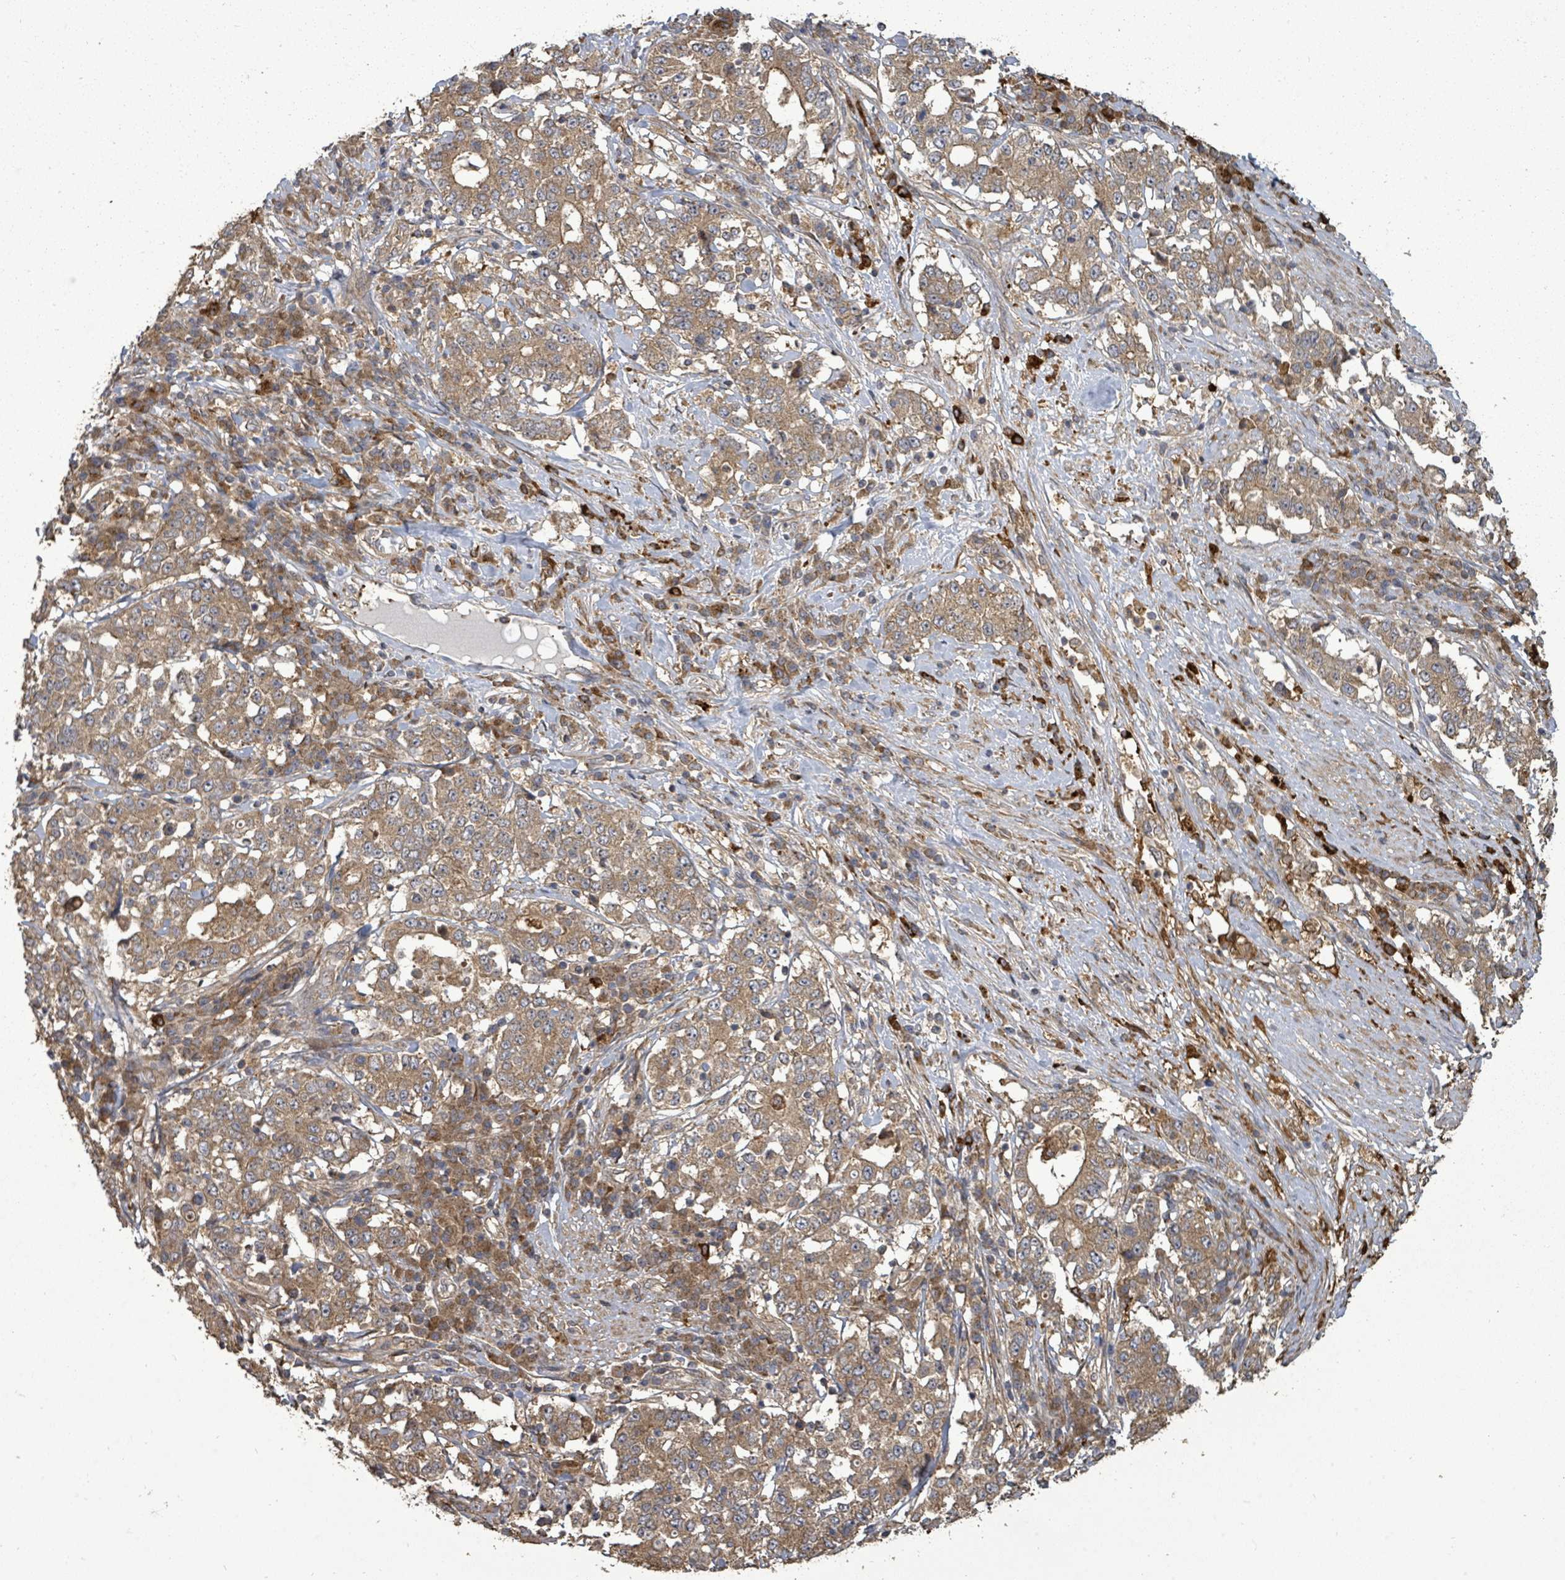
{"staining": {"intensity": "moderate", "quantity": ">75%", "location": "cytoplasmic/membranous"}, "tissue": "stomach cancer", "cell_type": "Tumor cells", "image_type": "cancer", "snomed": [{"axis": "morphology", "description": "Adenocarcinoma, NOS"}, {"axis": "topography", "description": "Stomach"}], "caption": "Immunohistochemistry (IHC) micrograph of human stomach cancer stained for a protein (brown), which demonstrates medium levels of moderate cytoplasmic/membranous expression in about >75% of tumor cells.", "gene": "EIF3C", "patient": {"sex": "male", "age": 59}}